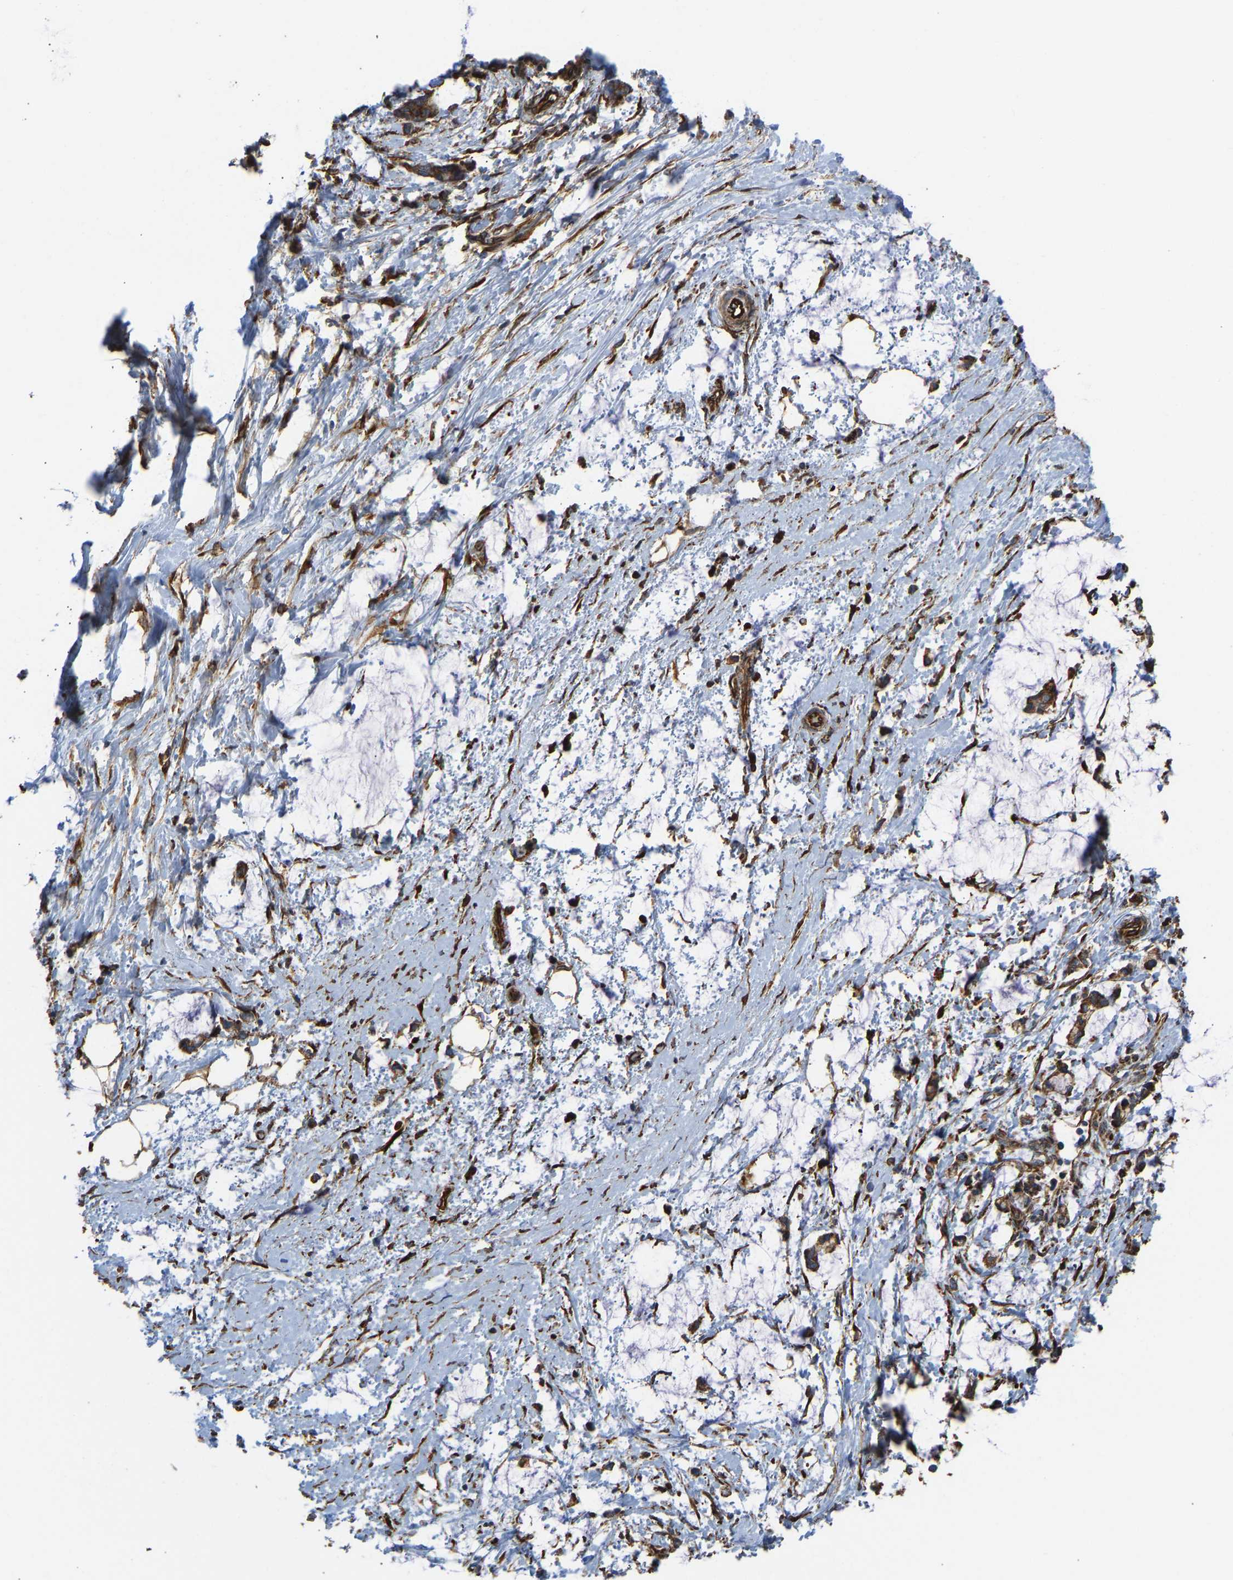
{"staining": {"intensity": "moderate", "quantity": "25%-75%", "location": "cytoplasmic/membranous"}, "tissue": "adipose tissue", "cell_type": "Adipocytes", "image_type": "normal", "snomed": [{"axis": "morphology", "description": "Normal tissue, NOS"}, {"axis": "morphology", "description": "Adenocarcinoma, NOS"}, {"axis": "topography", "description": "Colon"}, {"axis": "topography", "description": "Peripheral nerve tissue"}], "caption": "Immunohistochemical staining of unremarkable adipose tissue shows medium levels of moderate cytoplasmic/membranous positivity in approximately 25%-75% of adipocytes.", "gene": "BEX3", "patient": {"sex": "male", "age": 14}}